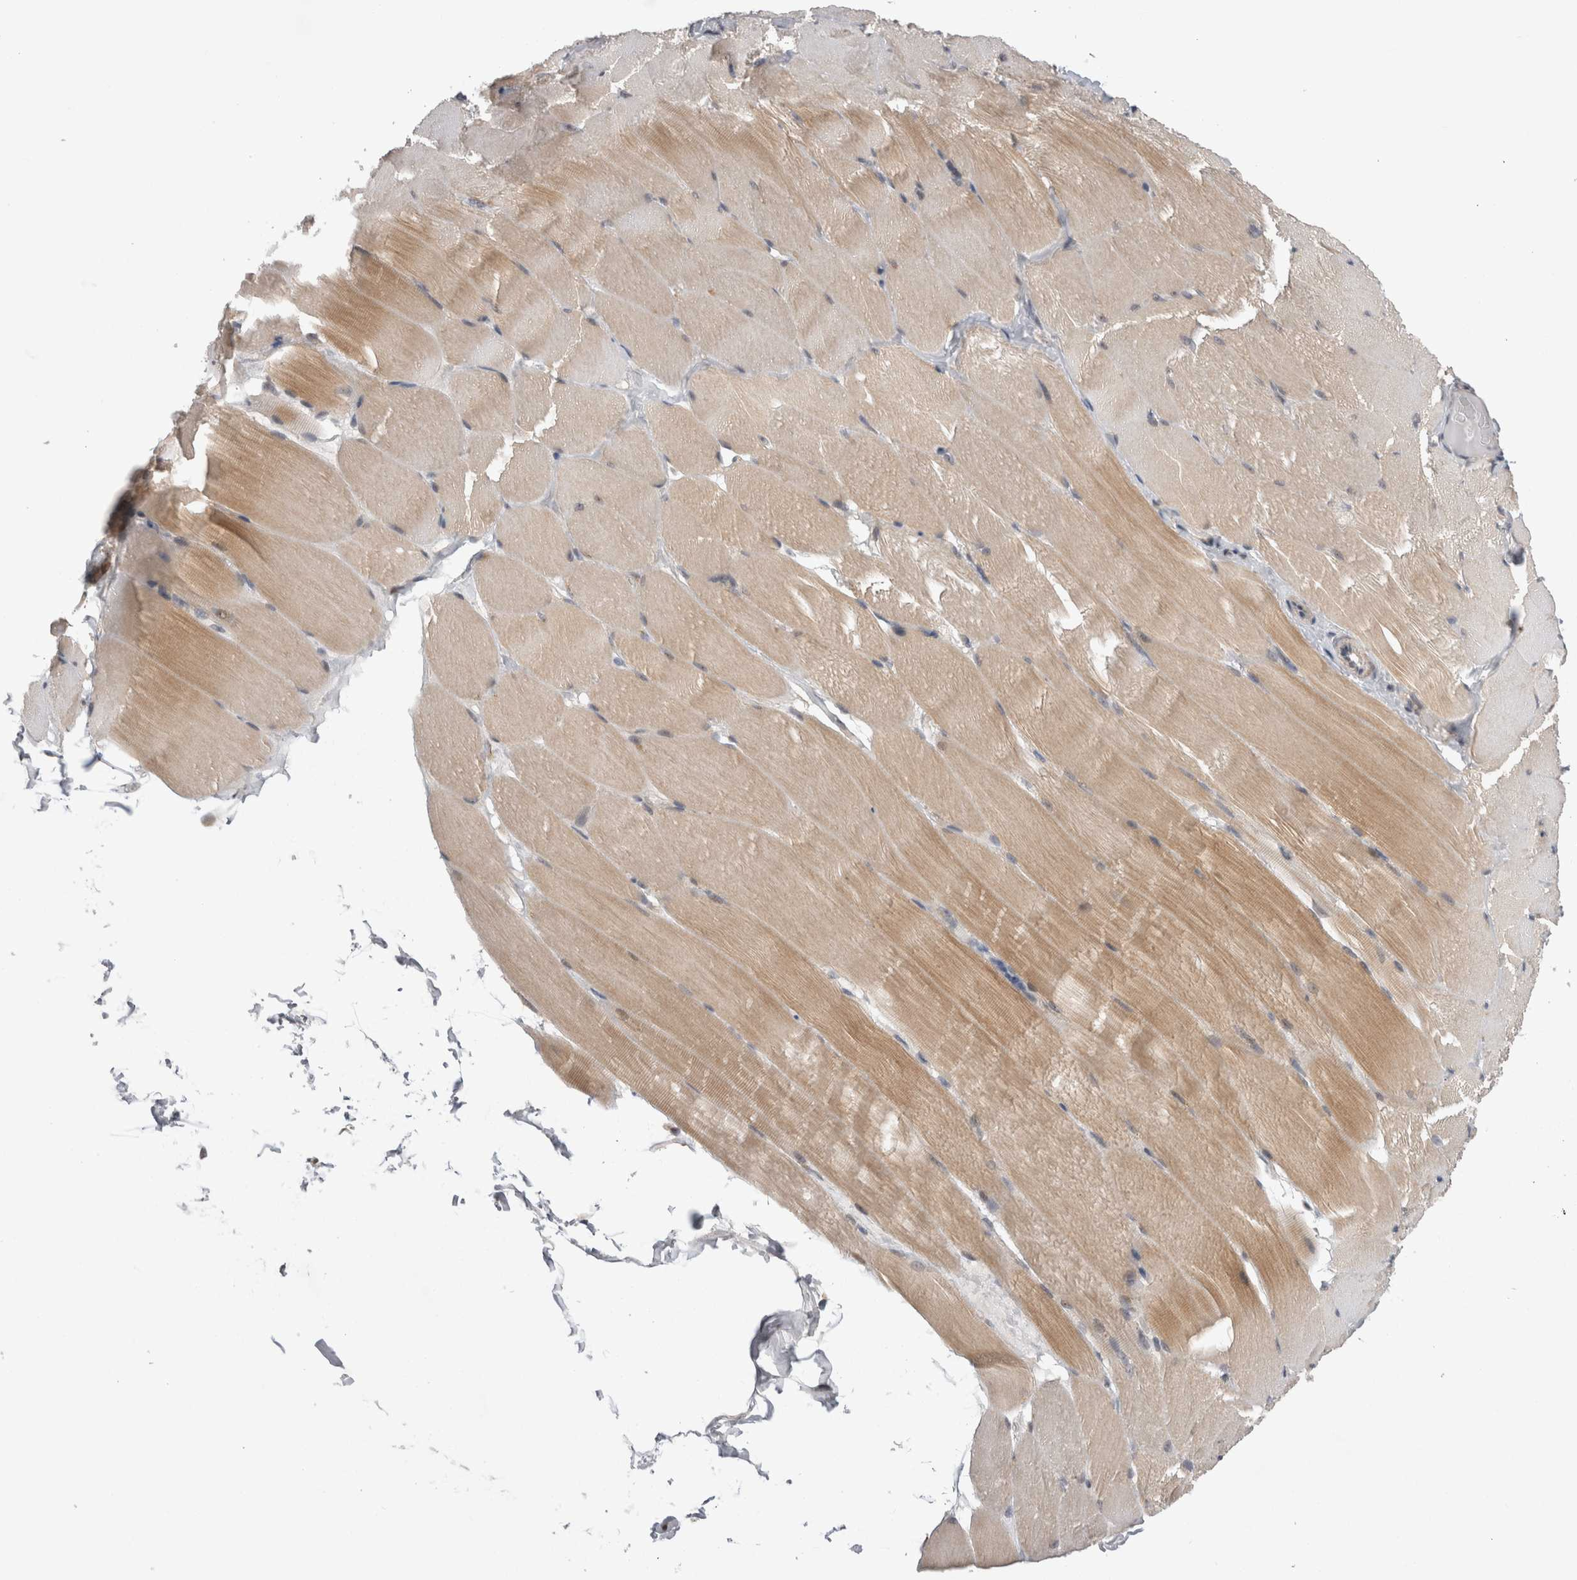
{"staining": {"intensity": "moderate", "quantity": "25%-75%", "location": "cytoplasmic/membranous"}, "tissue": "skeletal muscle", "cell_type": "Myocytes", "image_type": "normal", "snomed": [{"axis": "morphology", "description": "Normal tissue, NOS"}, {"axis": "topography", "description": "Skin"}, {"axis": "topography", "description": "Skeletal muscle"}], "caption": "Skeletal muscle stained for a protein shows moderate cytoplasmic/membranous positivity in myocytes. (DAB = brown stain, brightfield microscopy at high magnification).", "gene": "ARHGAP29", "patient": {"sex": "male", "age": 83}}